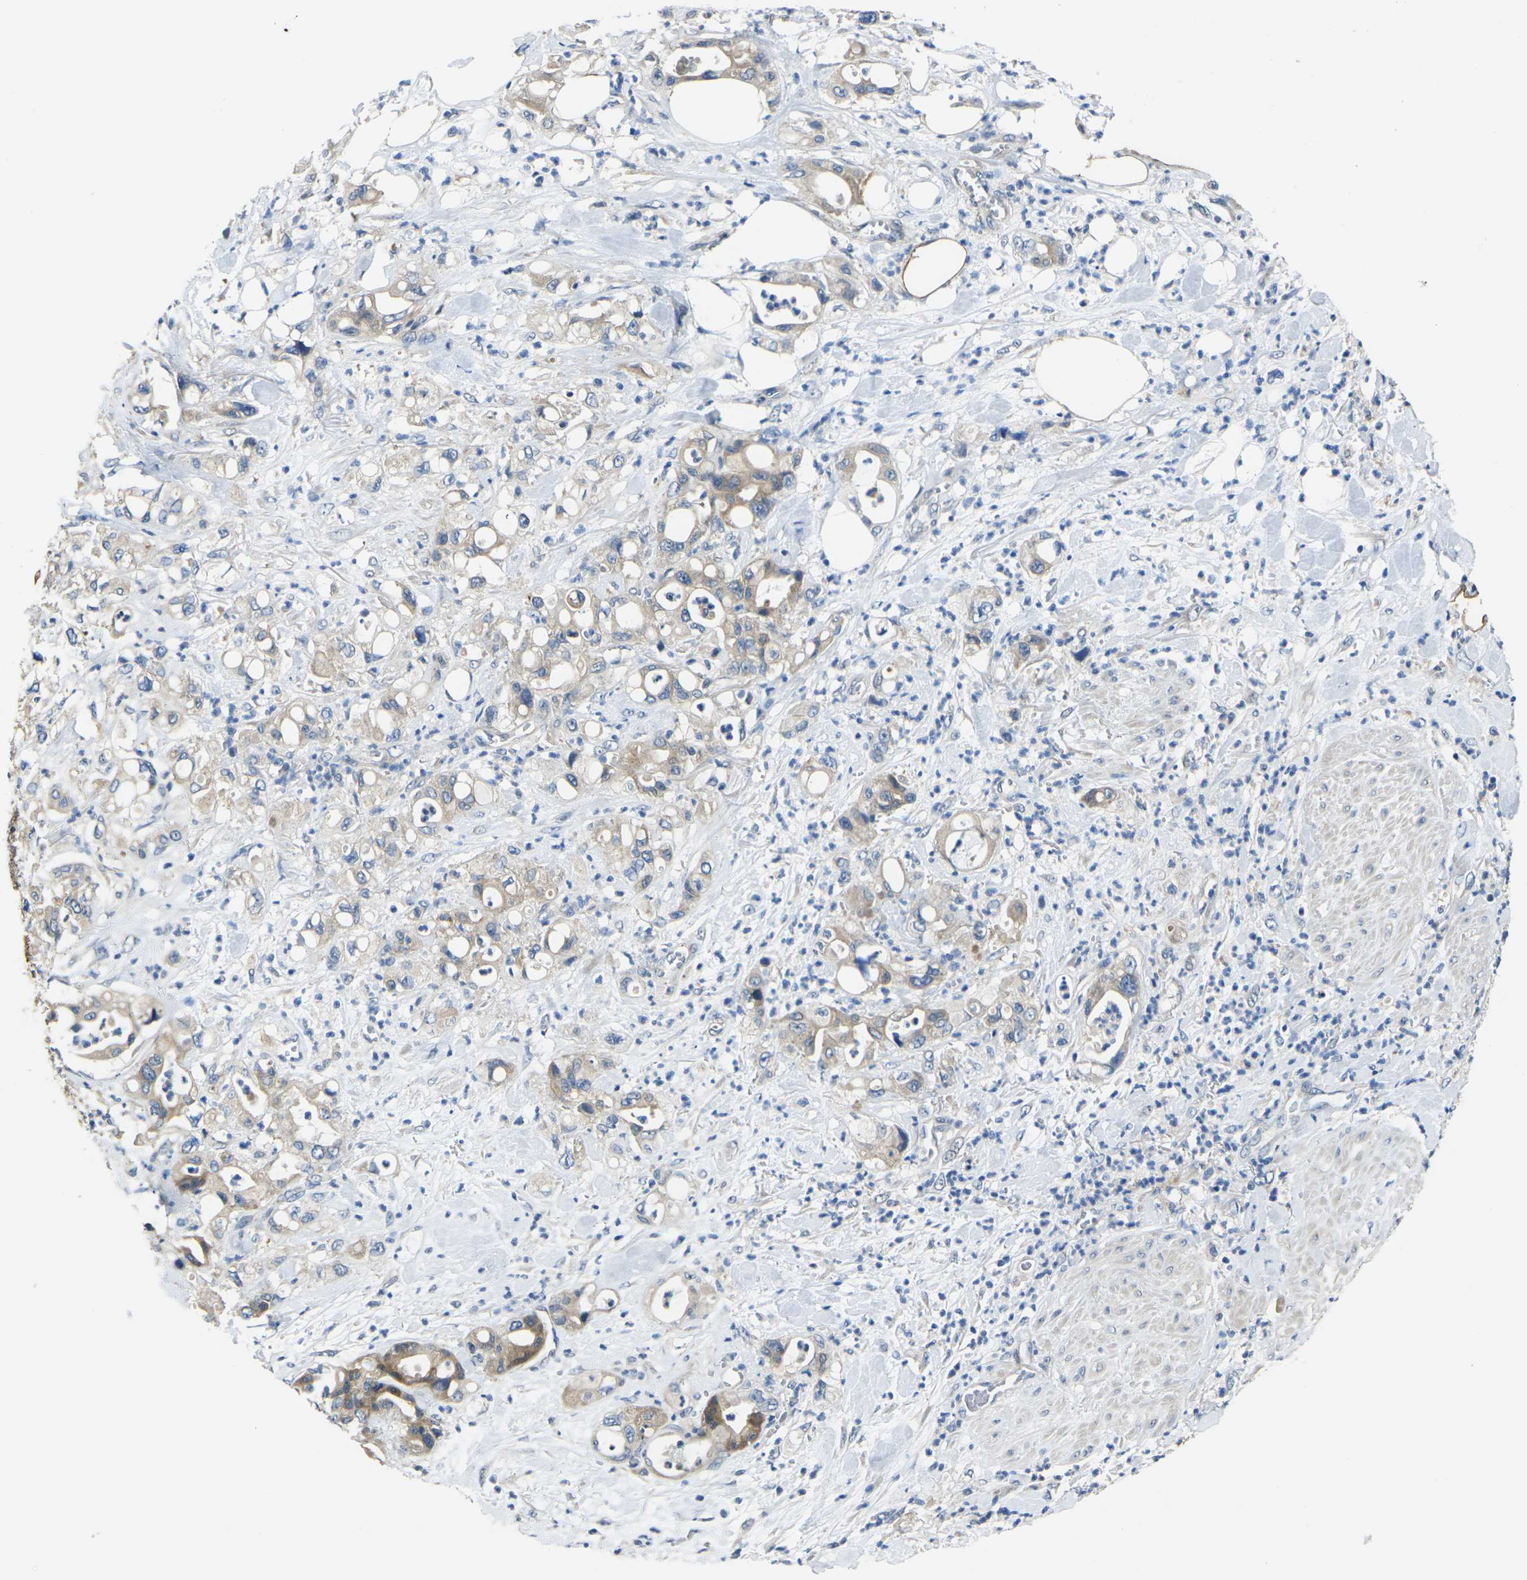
{"staining": {"intensity": "weak", "quantity": "25%-75%", "location": "cytoplasmic/membranous"}, "tissue": "pancreatic cancer", "cell_type": "Tumor cells", "image_type": "cancer", "snomed": [{"axis": "morphology", "description": "Adenocarcinoma, NOS"}, {"axis": "topography", "description": "Pancreas"}], "caption": "Pancreatic adenocarcinoma stained with IHC reveals weak cytoplasmic/membranous positivity in approximately 25%-75% of tumor cells.", "gene": "GNA12", "patient": {"sex": "male", "age": 70}}